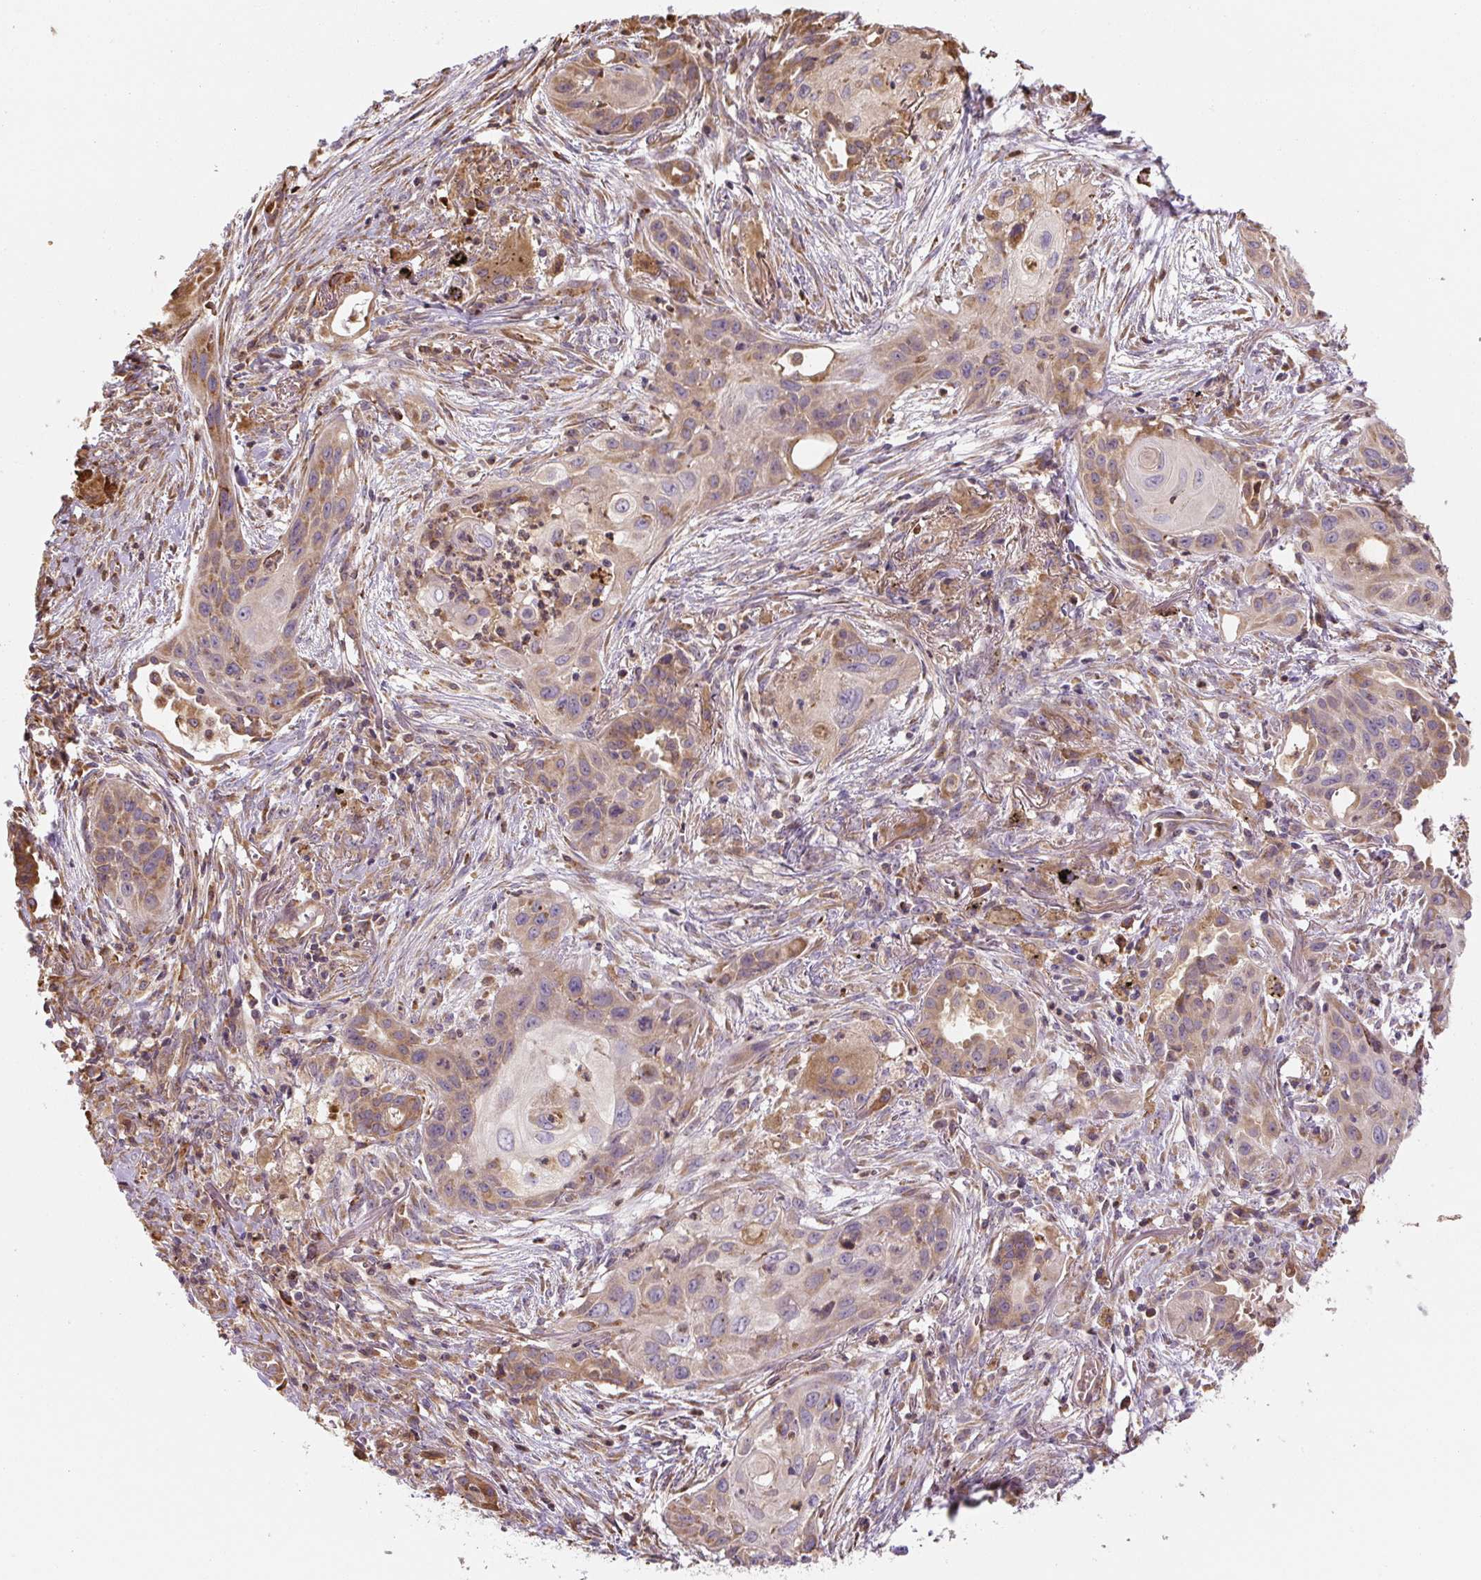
{"staining": {"intensity": "moderate", "quantity": "<25%", "location": "cytoplasmic/membranous"}, "tissue": "lung cancer", "cell_type": "Tumor cells", "image_type": "cancer", "snomed": [{"axis": "morphology", "description": "Squamous cell carcinoma, NOS"}, {"axis": "topography", "description": "Lung"}], "caption": "This is an image of IHC staining of lung cancer, which shows moderate positivity in the cytoplasmic/membranous of tumor cells.", "gene": "RASA1", "patient": {"sex": "male", "age": 71}}